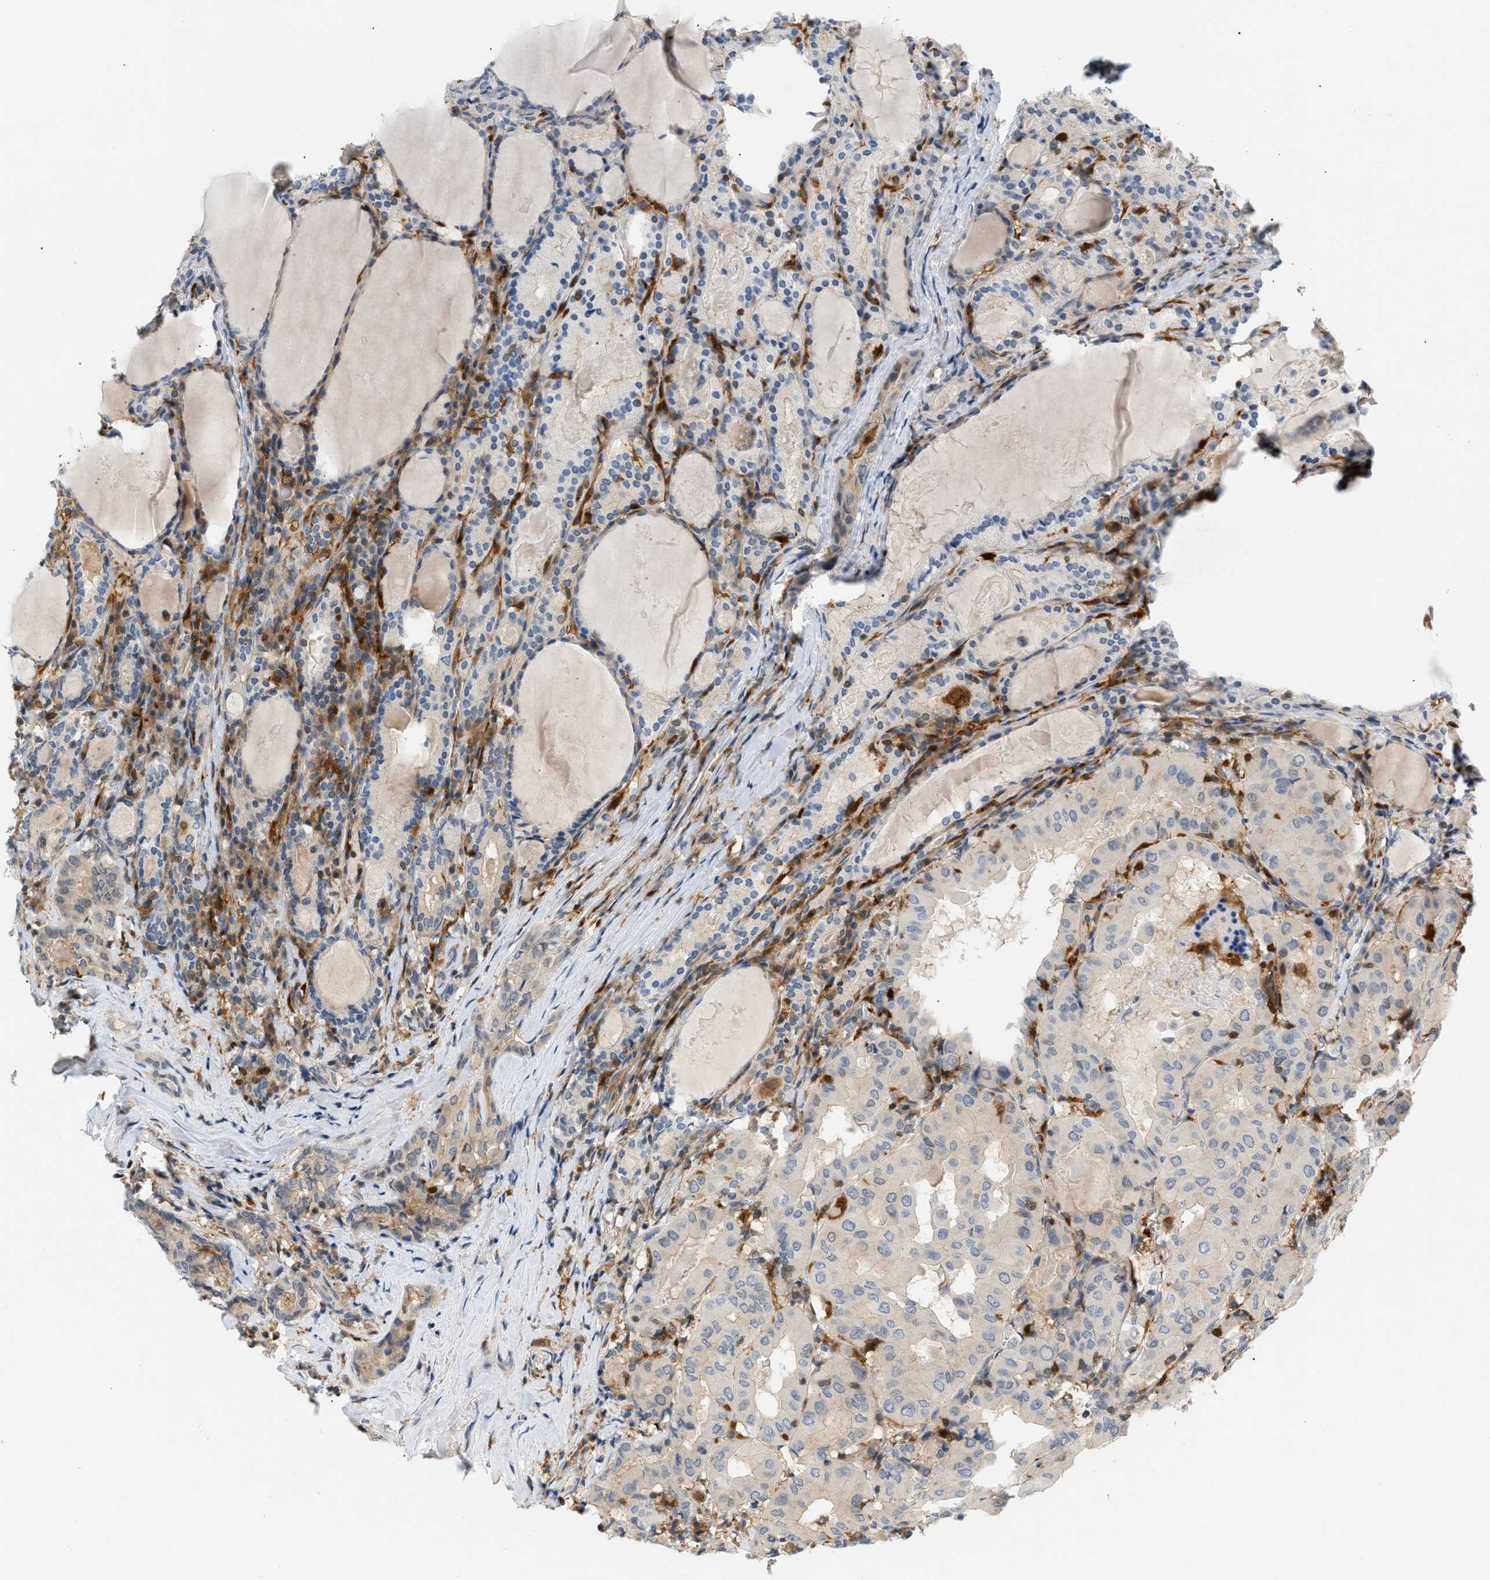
{"staining": {"intensity": "weak", "quantity": "<25%", "location": "cytoplasmic/membranous"}, "tissue": "thyroid cancer", "cell_type": "Tumor cells", "image_type": "cancer", "snomed": [{"axis": "morphology", "description": "Papillary adenocarcinoma, NOS"}, {"axis": "topography", "description": "Thyroid gland"}], "caption": "IHC image of neoplastic tissue: thyroid cancer (papillary adenocarcinoma) stained with DAB (3,3'-diaminobenzidine) shows no significant protein expression in tumor cells. The staining was performed using DAB to visualize the protein expression in brown, while the nuclei were stained in blue with hematoxylin (Magnification: 20x).", "gene": "PYCARD", "patient": {"sex": "female", "age": 42}}